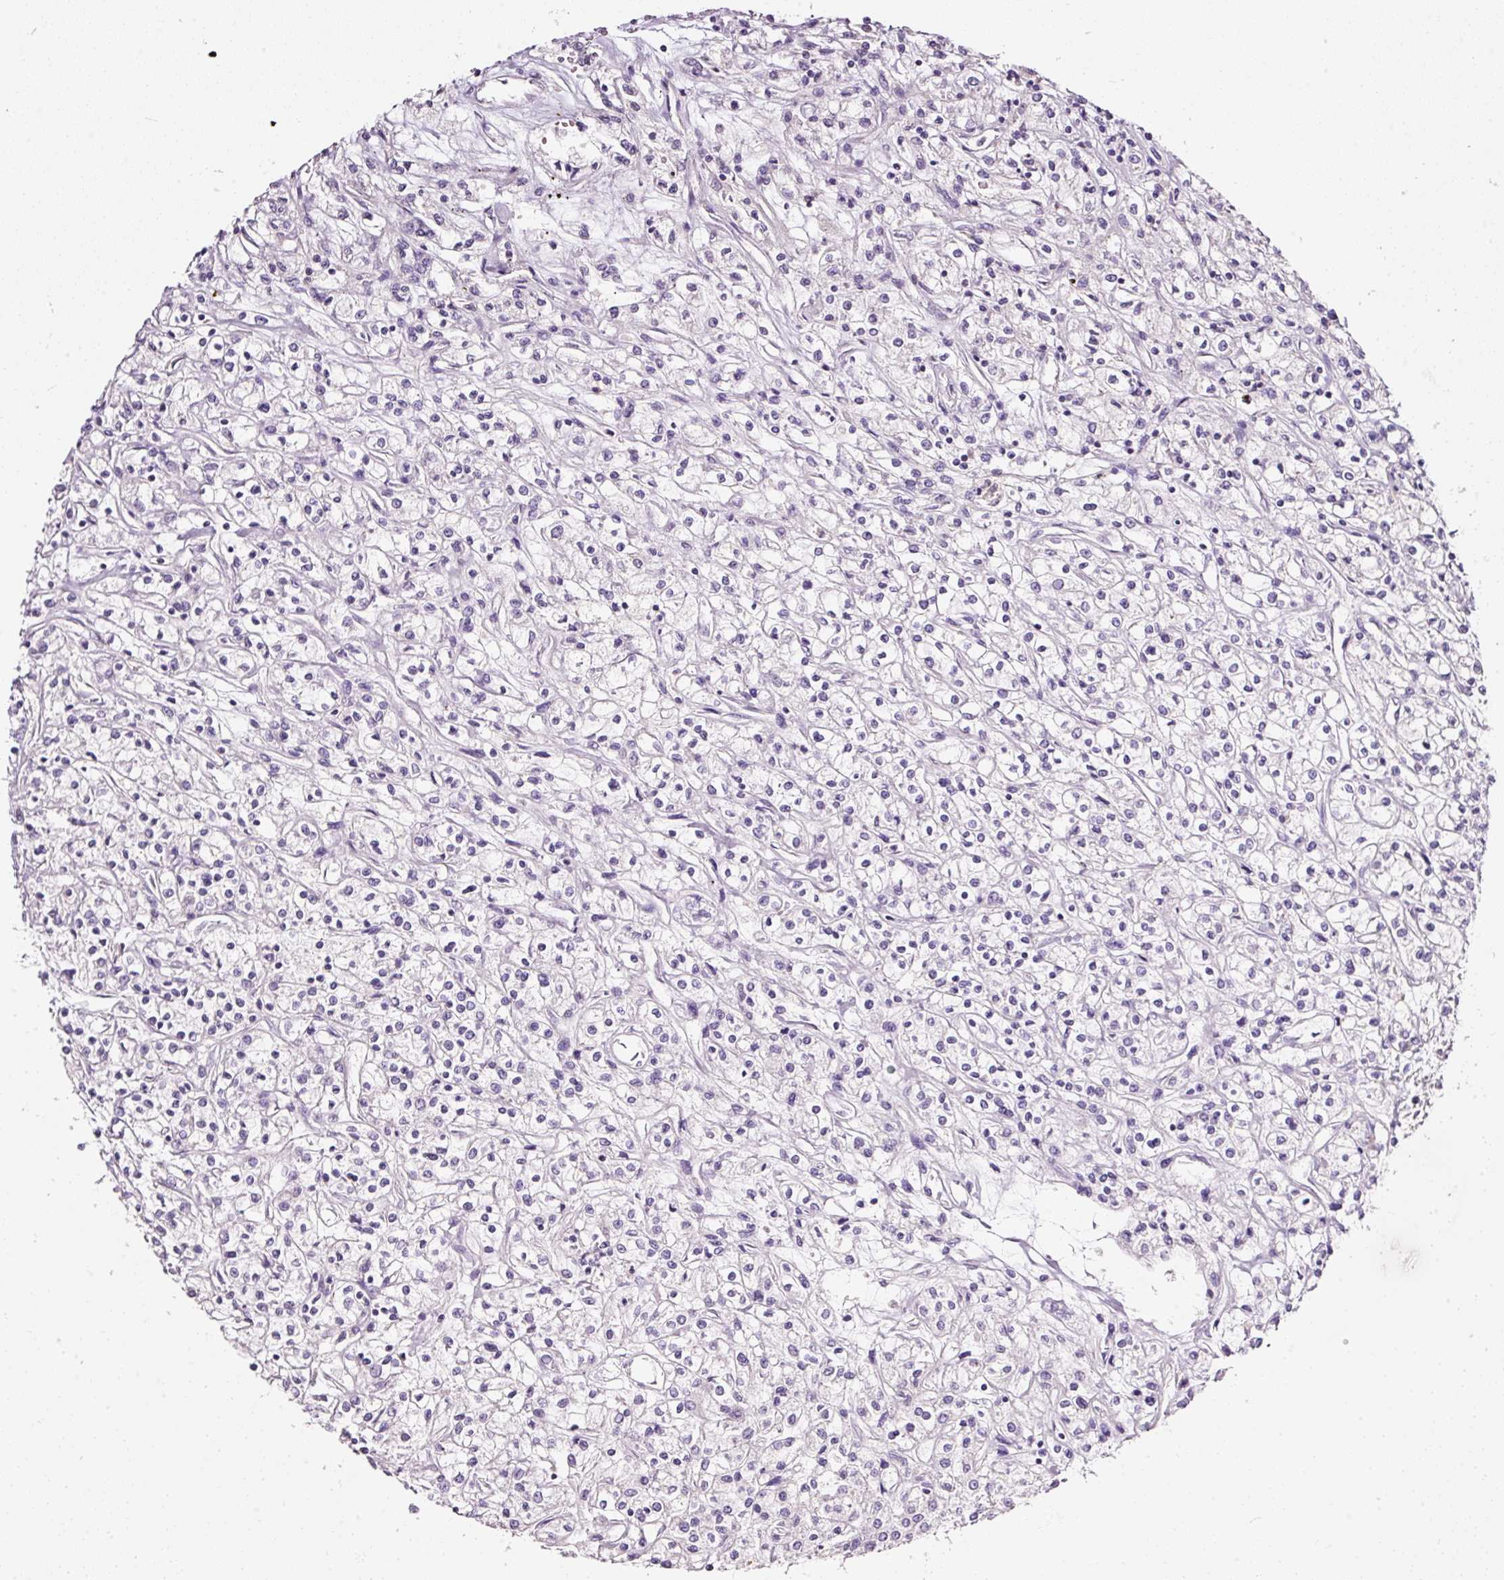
{"staining": {"intensity": "negative", "quantity": "none", "location": "none"}, "tissue": "renal cancer", "cell_type": "Tumor cells", "image_type": "cancer", "snomed": [{"axis": "morphology", "description": "Adenocarcinoma, NOS"}, {"axis": "topography", "description": "Kidney"}], "caption": "Immunohistochemical staining of renal cancer (adenocarcinoma) reveals no significant positivity in tumor cells.", "gene": "CYB561A3", "patient": {"sex": "female", "age": 59}}